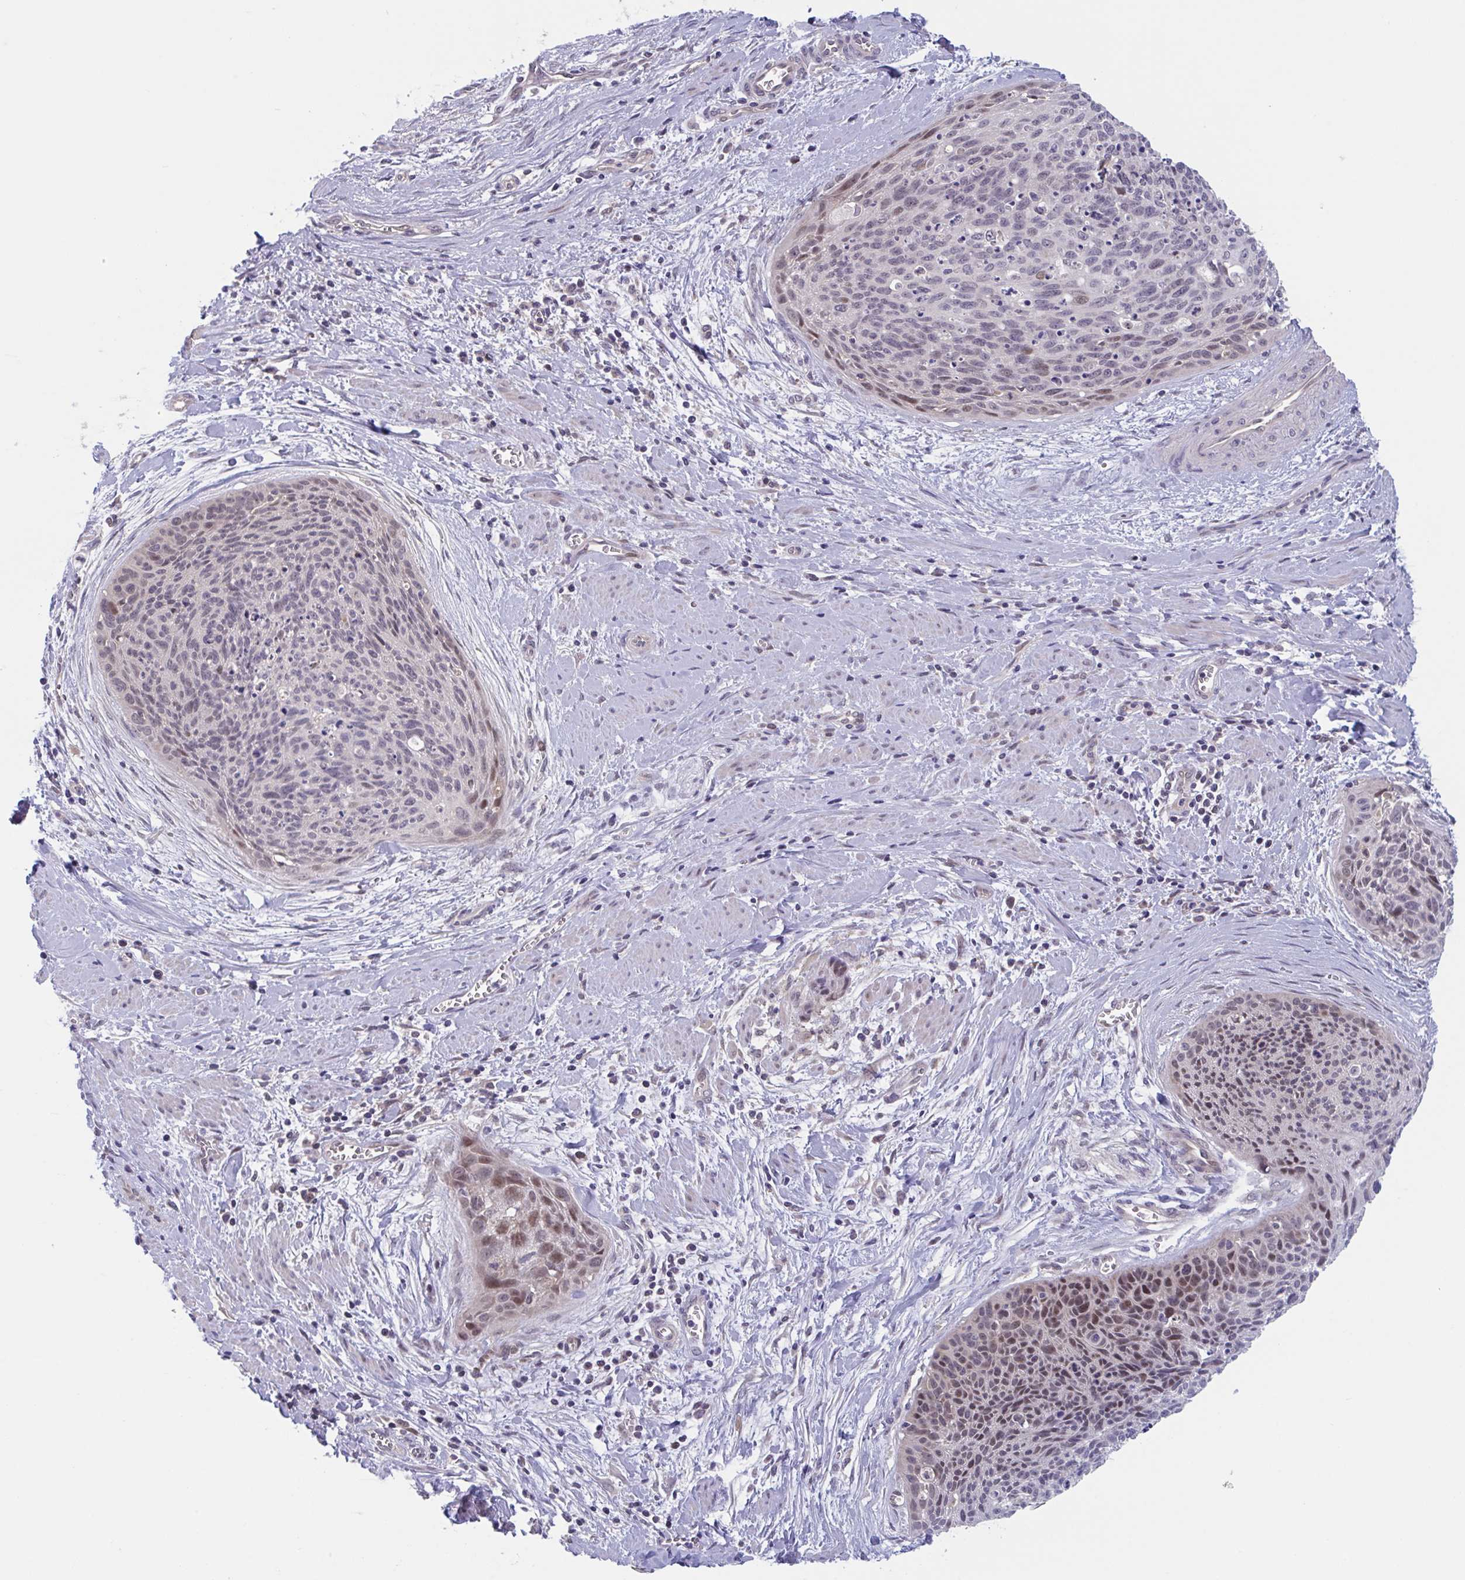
{"staining": {"intensity": "moderate", "quantity": "<25%", "location": "nuclear"}, "tissue": "cervical cancer", "cell_type": "Tumor cells", "image_type": "cancer", "snomed": [{"axis": "morphology", "description": "Squamous cell carcinoma, NOS"}, {"axis": "topography", "description": "Cervix"}], "caption": "Moderate nuclear protein positivity is identified in about <25% of tumor cells in cervical squamous cell carcinoma.", "gene": "RIOK1", "patient": {"sex": "female", "age": 55}}